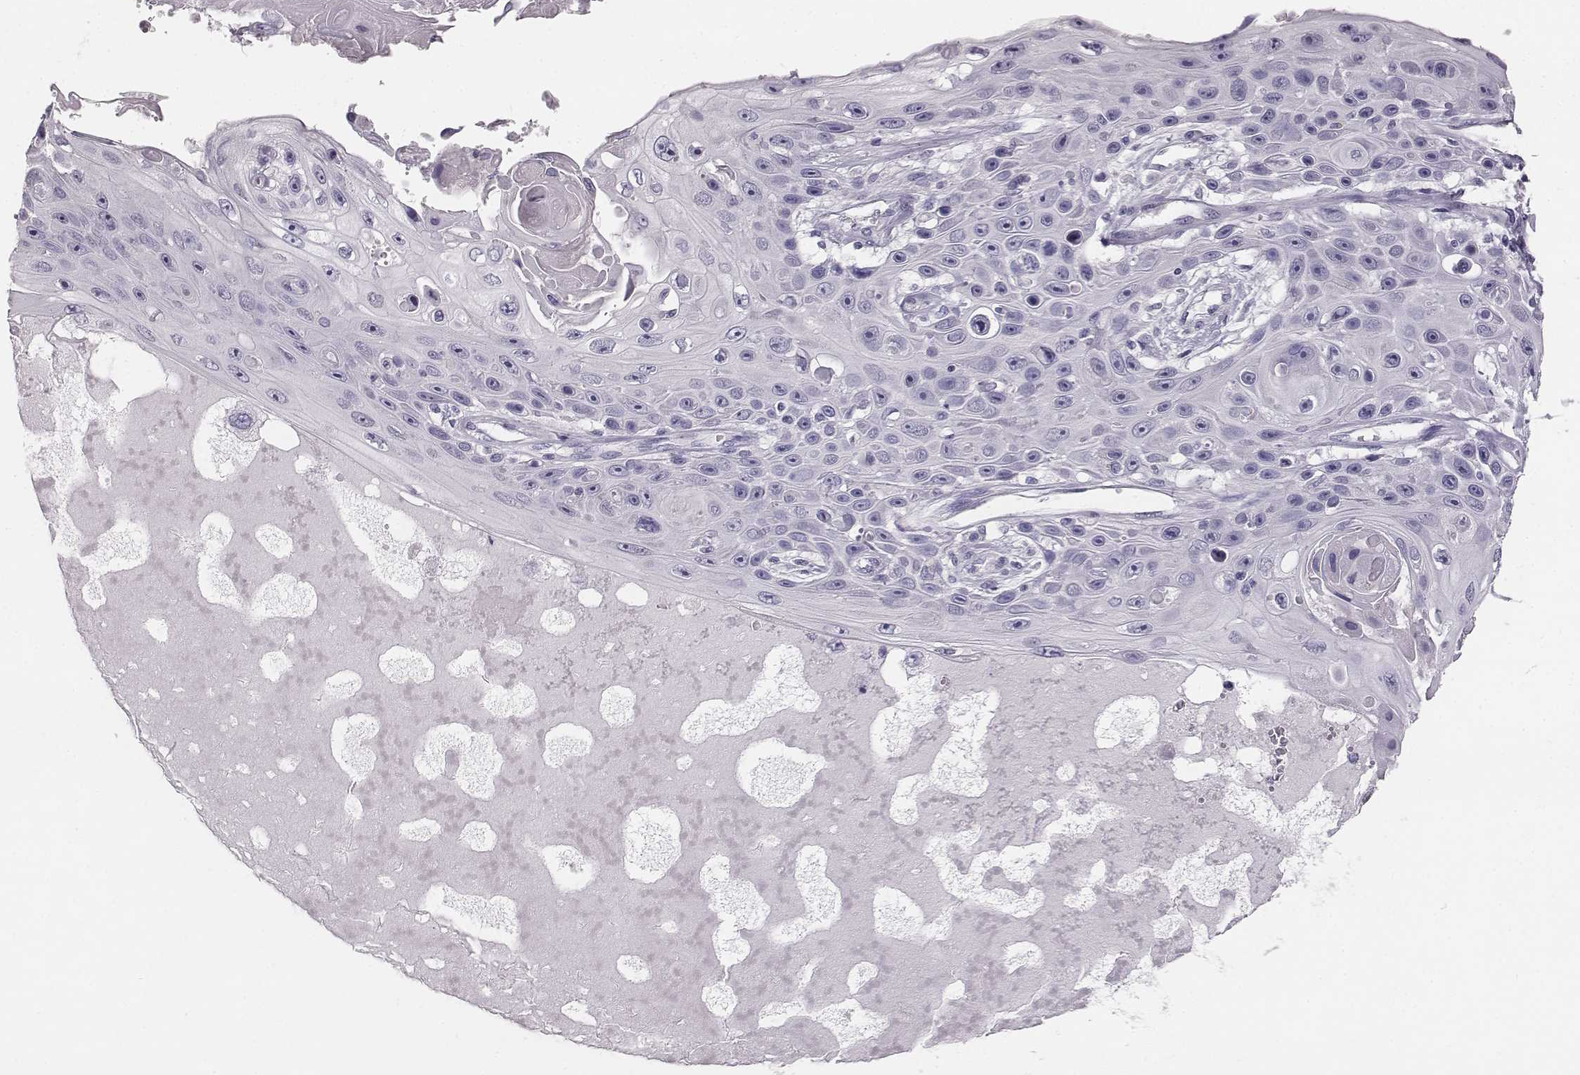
{"staining": {"intensity": "negative", "quantity": "none", "location": "none"}, "tissue": "skin cancer", "cell_type": "Tumor cells", "image_type": "cancer", "snomed": [{"axis": "morphology", "description": "Squamous cell carcinoma, NOS"}, {"axis": "topography", "description": "Skin"}], "caption": "This is an immunohistochemistry (IHC) photomicrograph of skin cancer (squamous cell carcinoma). There is no positivity in tumor cells.", "gene": "NPTXR", "patient": {"sex": "male", "age": 82}}